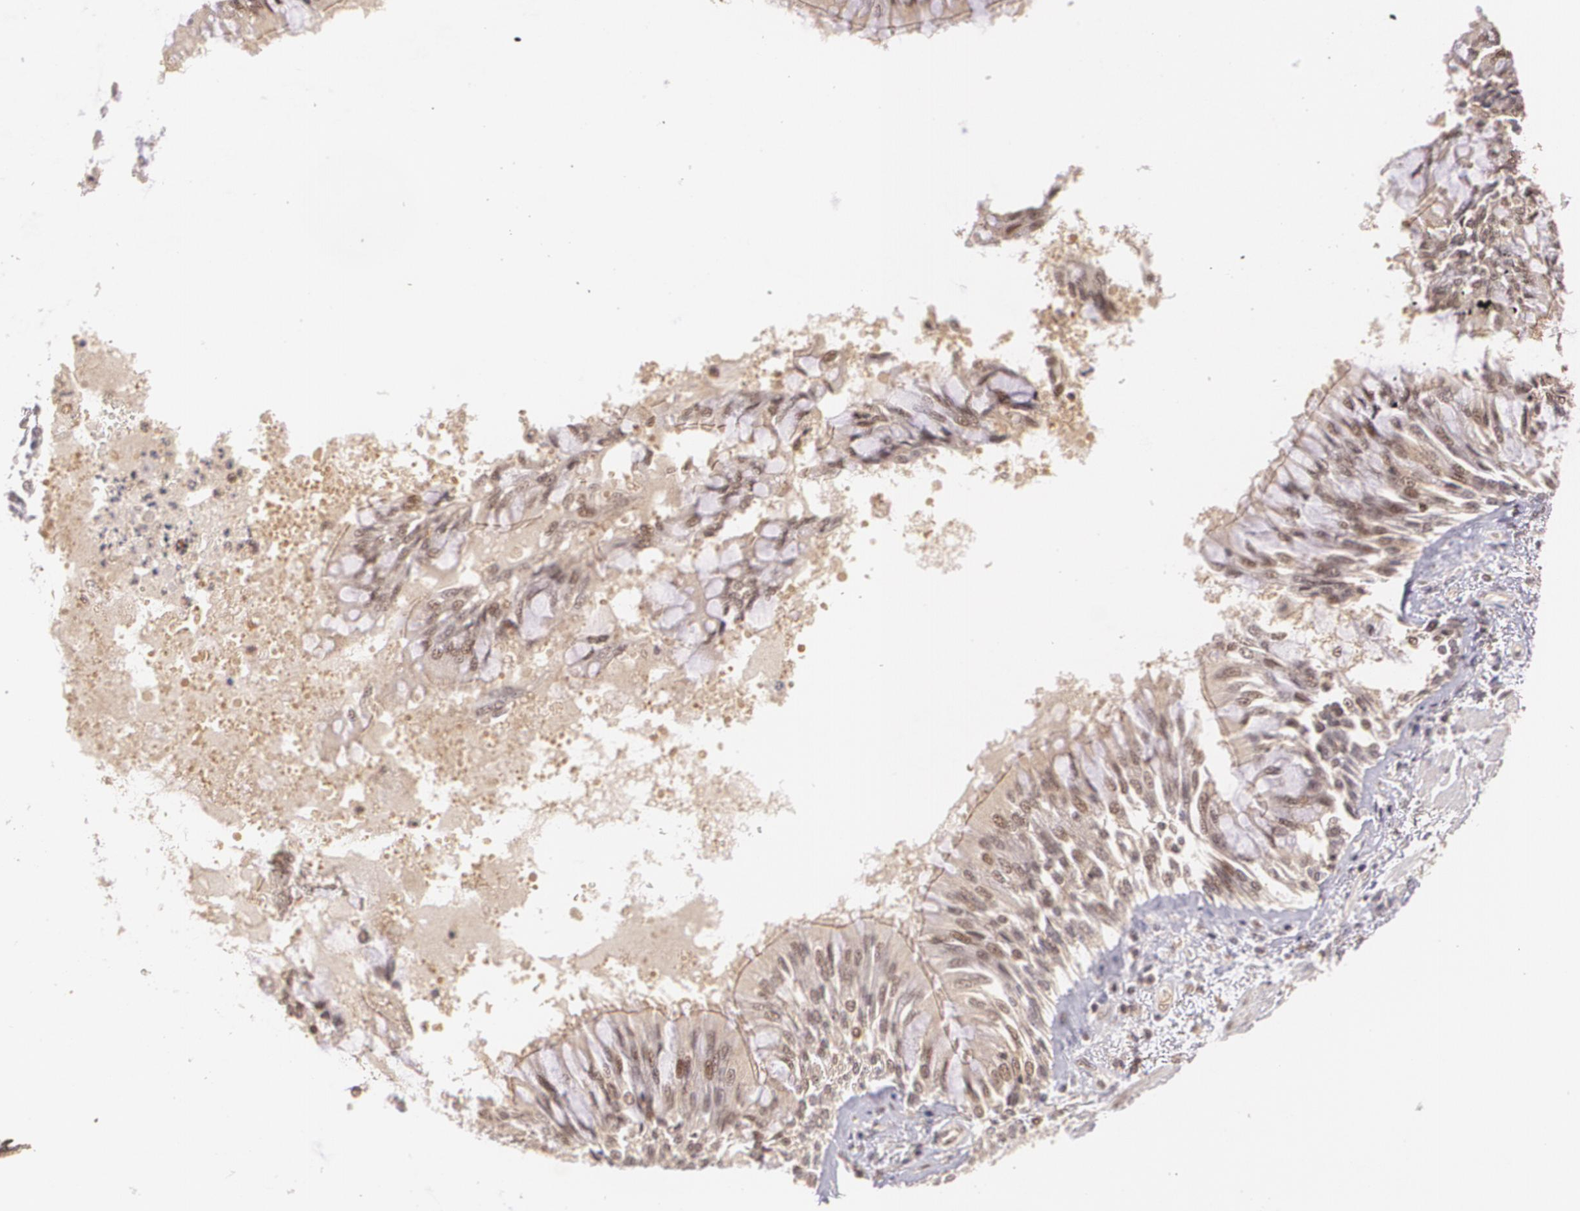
{"staining": {"intensity": "weak", "quantity": "25%-75%", "location": "cytoplasmic/membranous,nuclear"}, "tissue": "bronchus", "cell_type": "Respiratory epithelial cells", "image_type": "normal", "snomed": [{"axis": "morphology", "description": "Normal tissue, NOS"}, {"axis": "topography", "description": "Cartilage tissue"}, {"axis": "topography", "description": "Bronchus"}, {"axis": "topography", "description": "Lung"}, {"axis": "topography", "description": "Peripheral nerve tissue"}], "caption": "A low amount of weak cytoplasmic/membranous,nuclear positivity is appreciated in approximately 25%-75% of respiratory epithelial cells in normal bronchus.", "gene": "CUL2", "patient": {"sex": "female", "age": 49}}